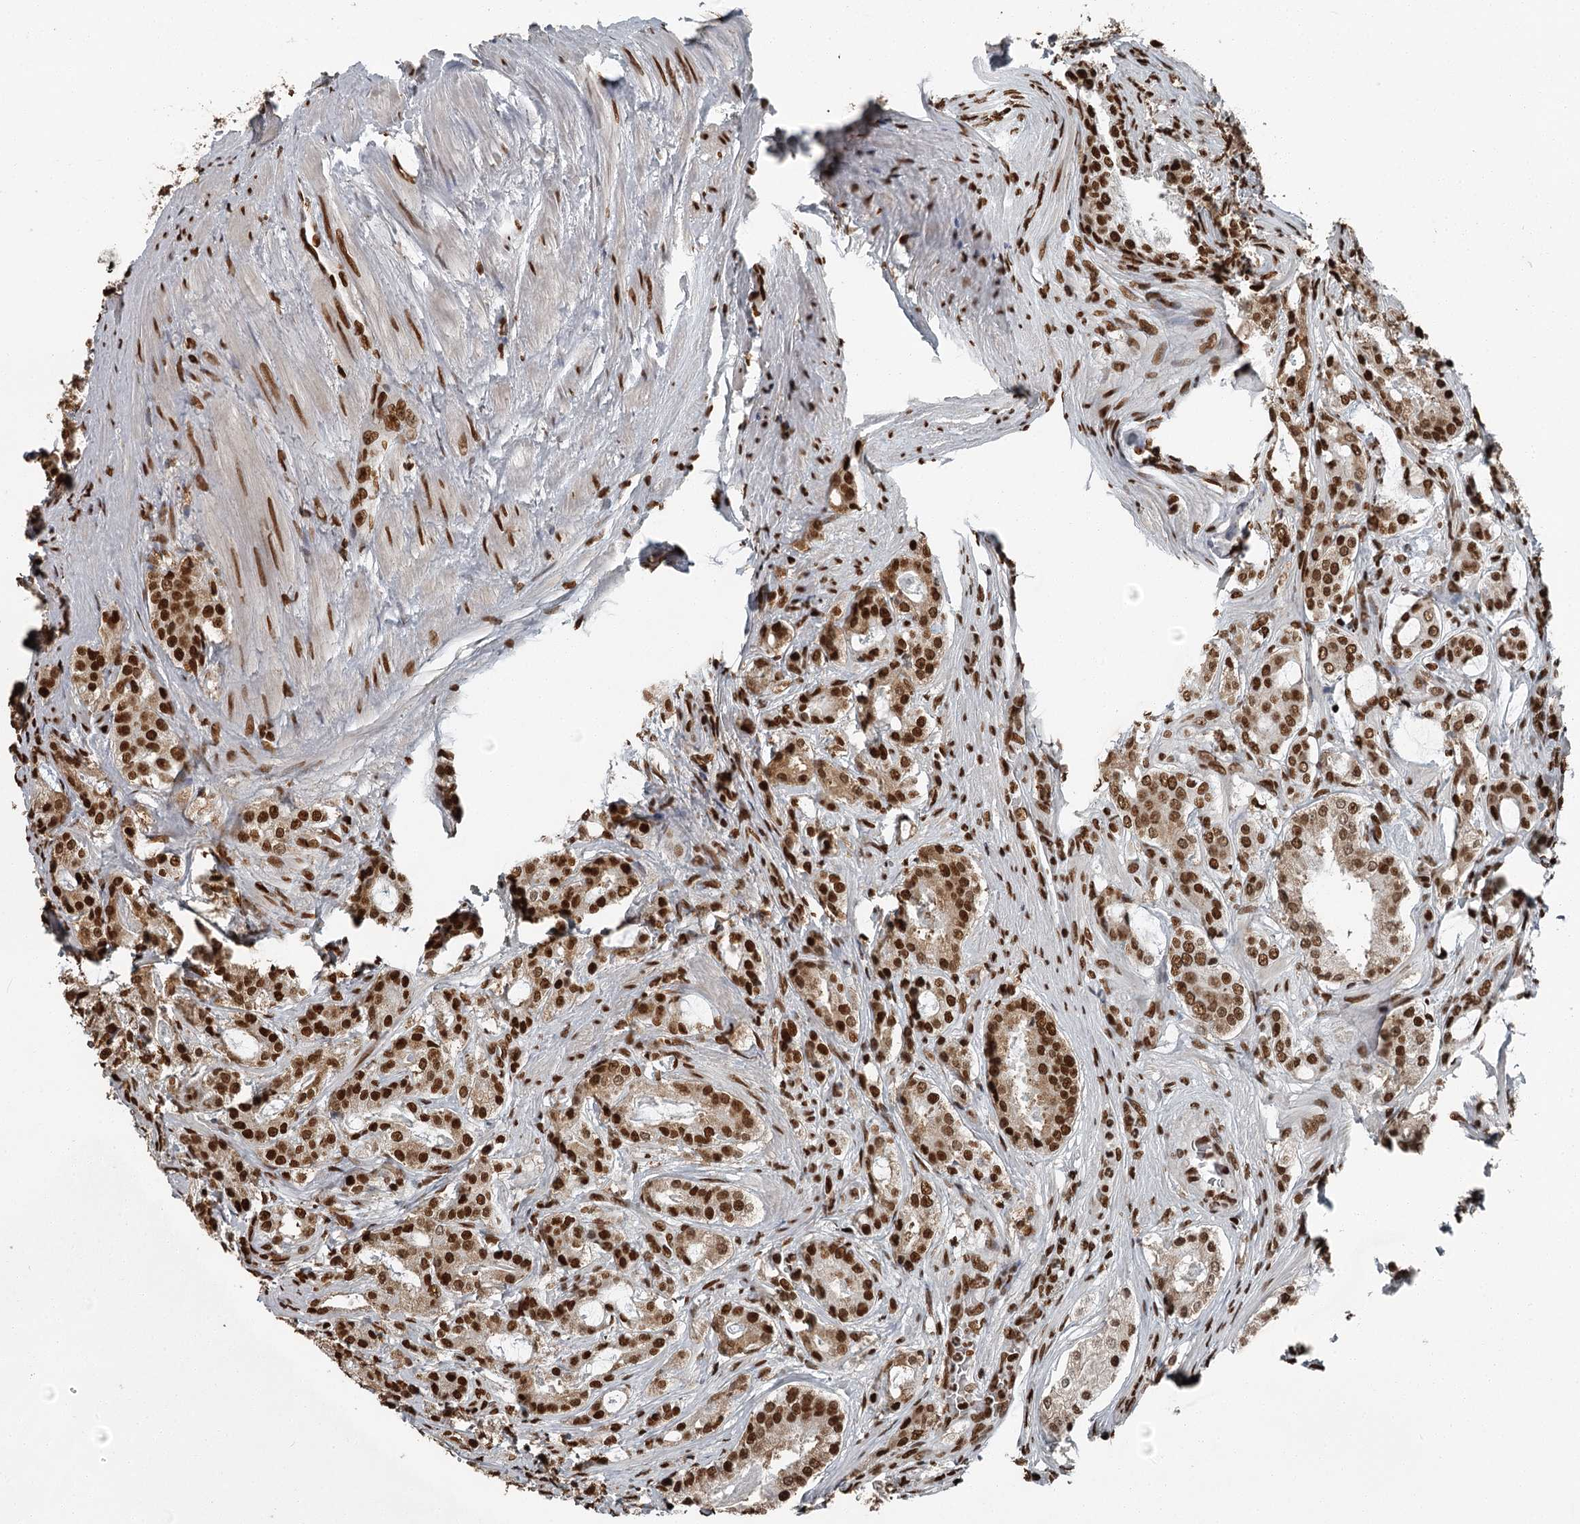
{"staining": {"intensity": "strong", "quantity": ">75%", "location": "nuclear"}, "tissue": "prostate cancer", "cell_type": "Tumor cells", "image_type": "cancer", "snomed": [{"axis": "morphology", "description": "Adenocarcinoma, High grade"}, {"axis": "topography", "description": "Prostate"}], "caption": "Tumor cells demonstrate high levels of strong nuclear expression in approximately >75% of cells in human prostate cancer.", "gene": "RBBP7", "patient": {"sex": "male", "age": 63}}